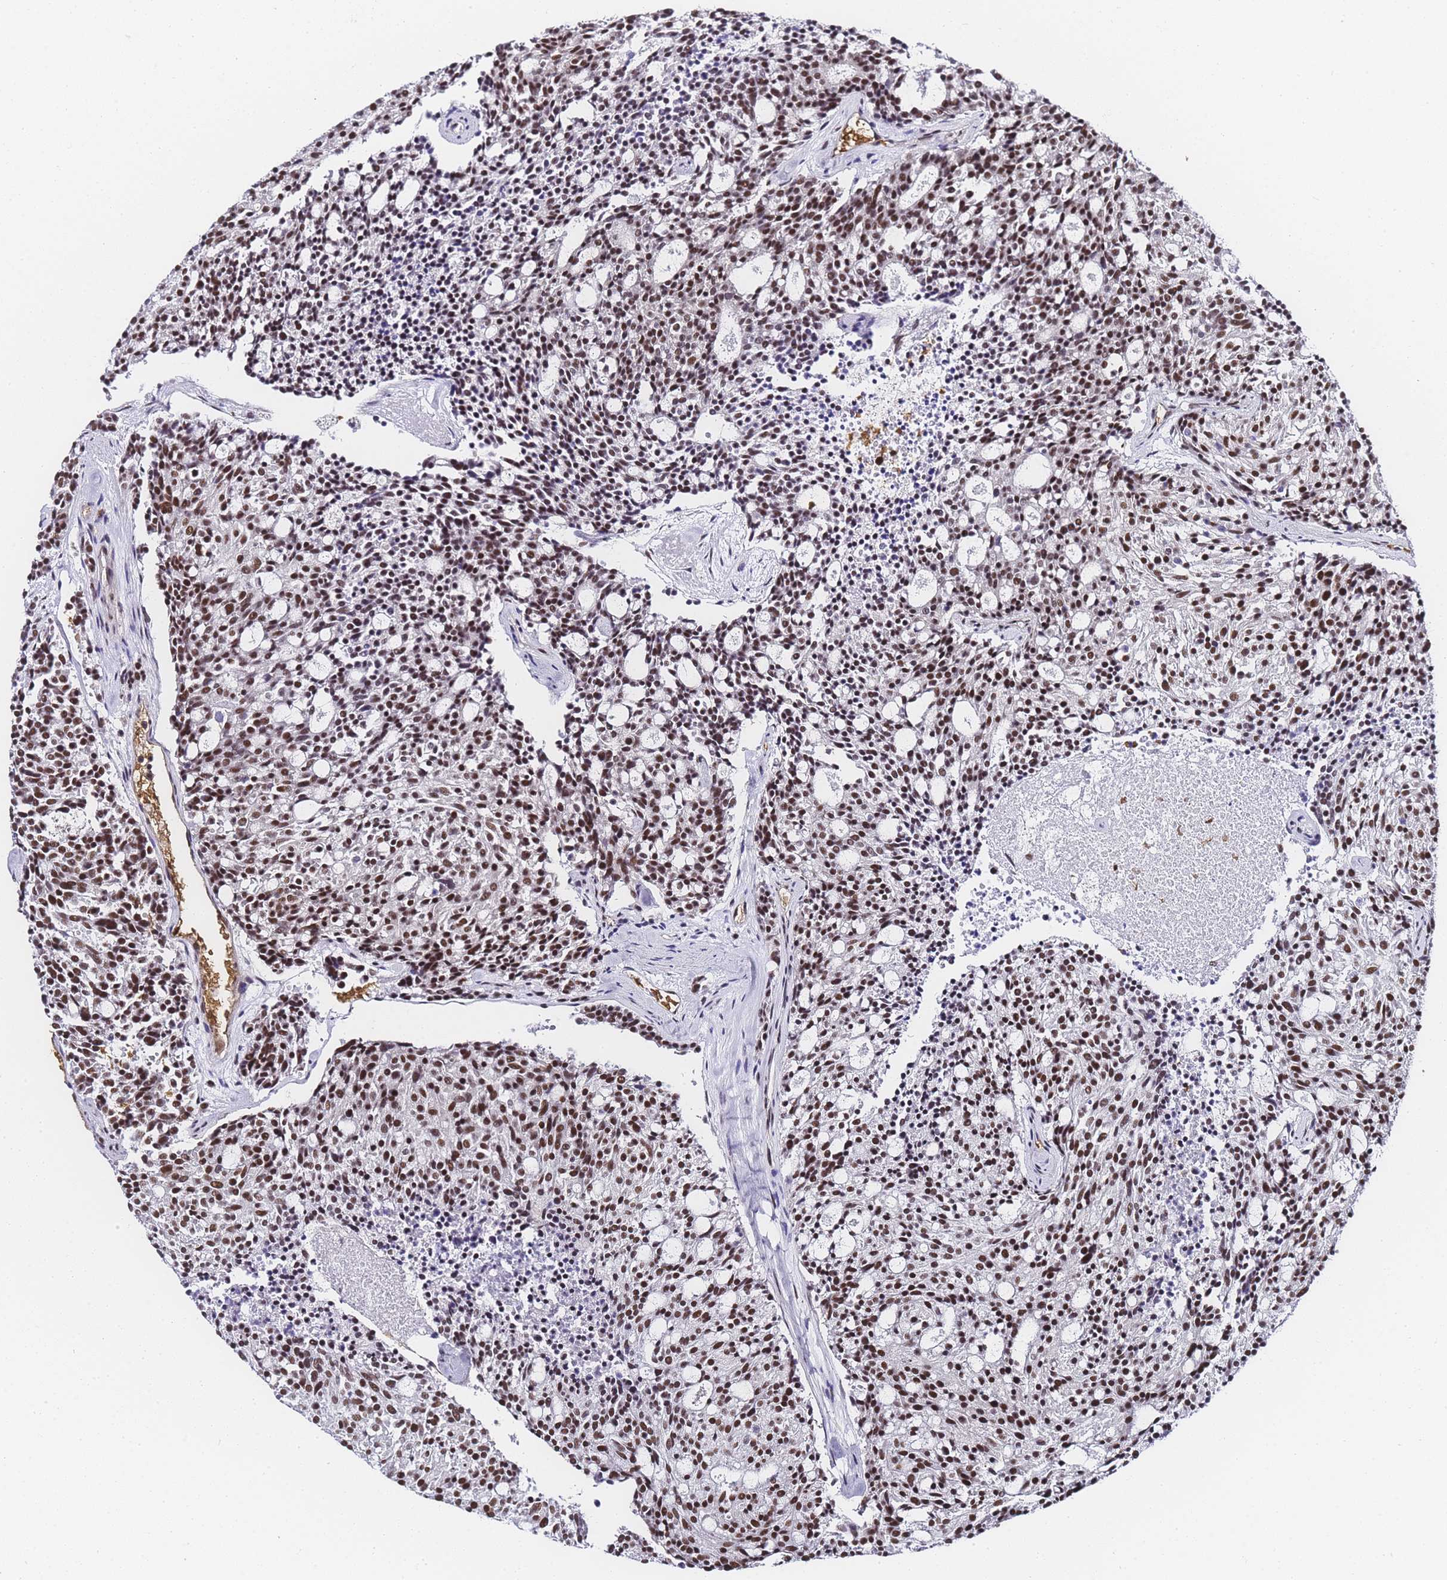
{"staining": {"intensity": "moderate", "quantity": ">75%", "location": "nuclear"}, "tissue": "carcinoid", "cell_type": "Tumor cells", "image_type": "cancer", "snomed": [{"axis": "morphology", "description": "Carcinoid, malignant, NOS"}, {"axis": "topography", "description": "Pancreas"}], "caption": "This histopathology image exhibits immunohistochemistry (IHC) staining of carcinoid, with medium moderate nuclear expression in approximately >75% of tumor cells.", "gene": "POLR1A", "patient": {"sex": "female", "age": 54}}